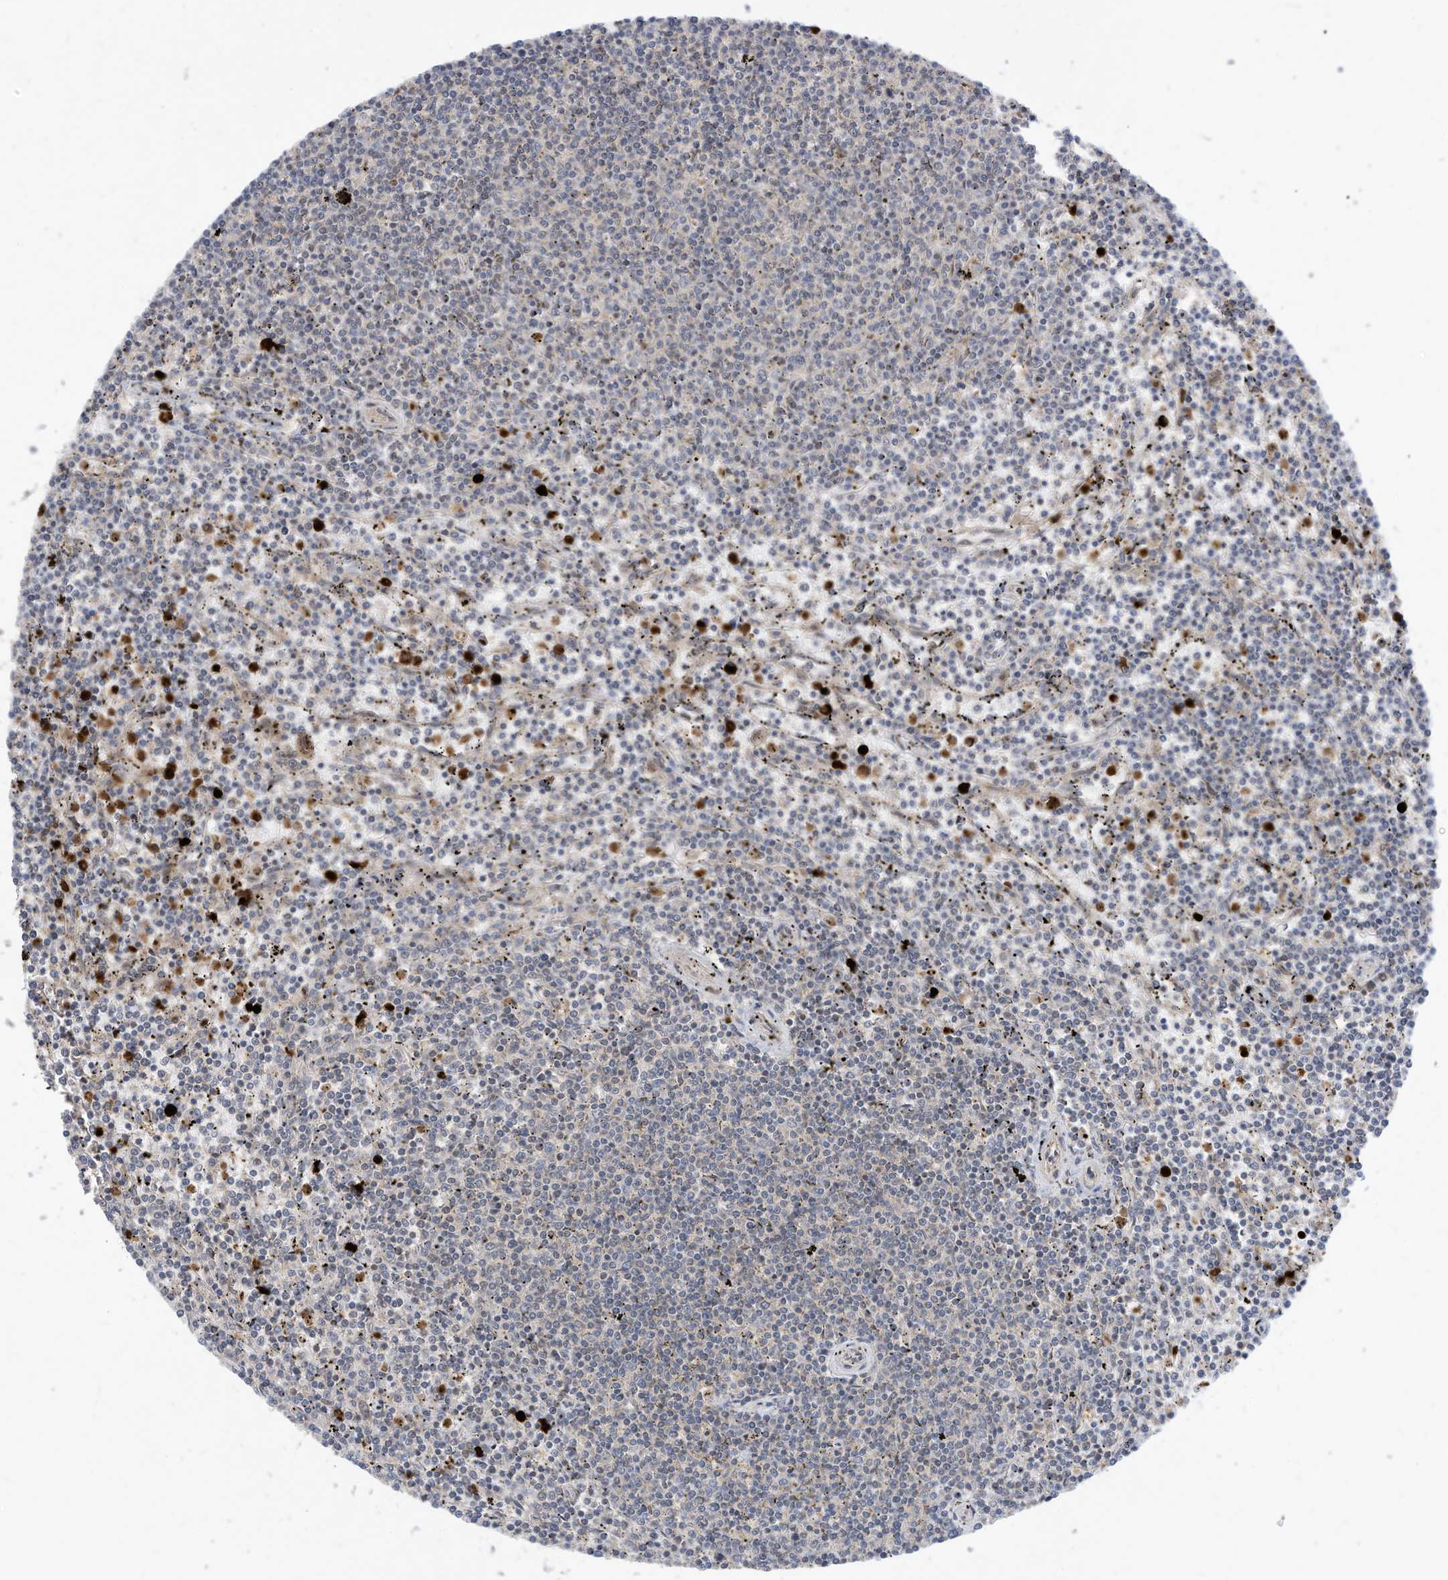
{"staining": {"intensity": "negative", "quantity": "none", "location": "none"}, "tissue": "lymphoma", "cell_type": "Tumor cells", "image_type": "cancer", "snomed": [{"axis": "morphology", "description": "Malignant lymphoma, non-Hodgkin's type, Low grade"}, {"axis": "topography", "description": "Spleen"}], "caption": "The IHC photomicrograph has no significant positivity in tumor cells of malignant lymphoma, non-Hodgkin's type (low-grade) tissue.", "gene": "CNKSR1", "patient": {"sex": "female", "age": 50}}